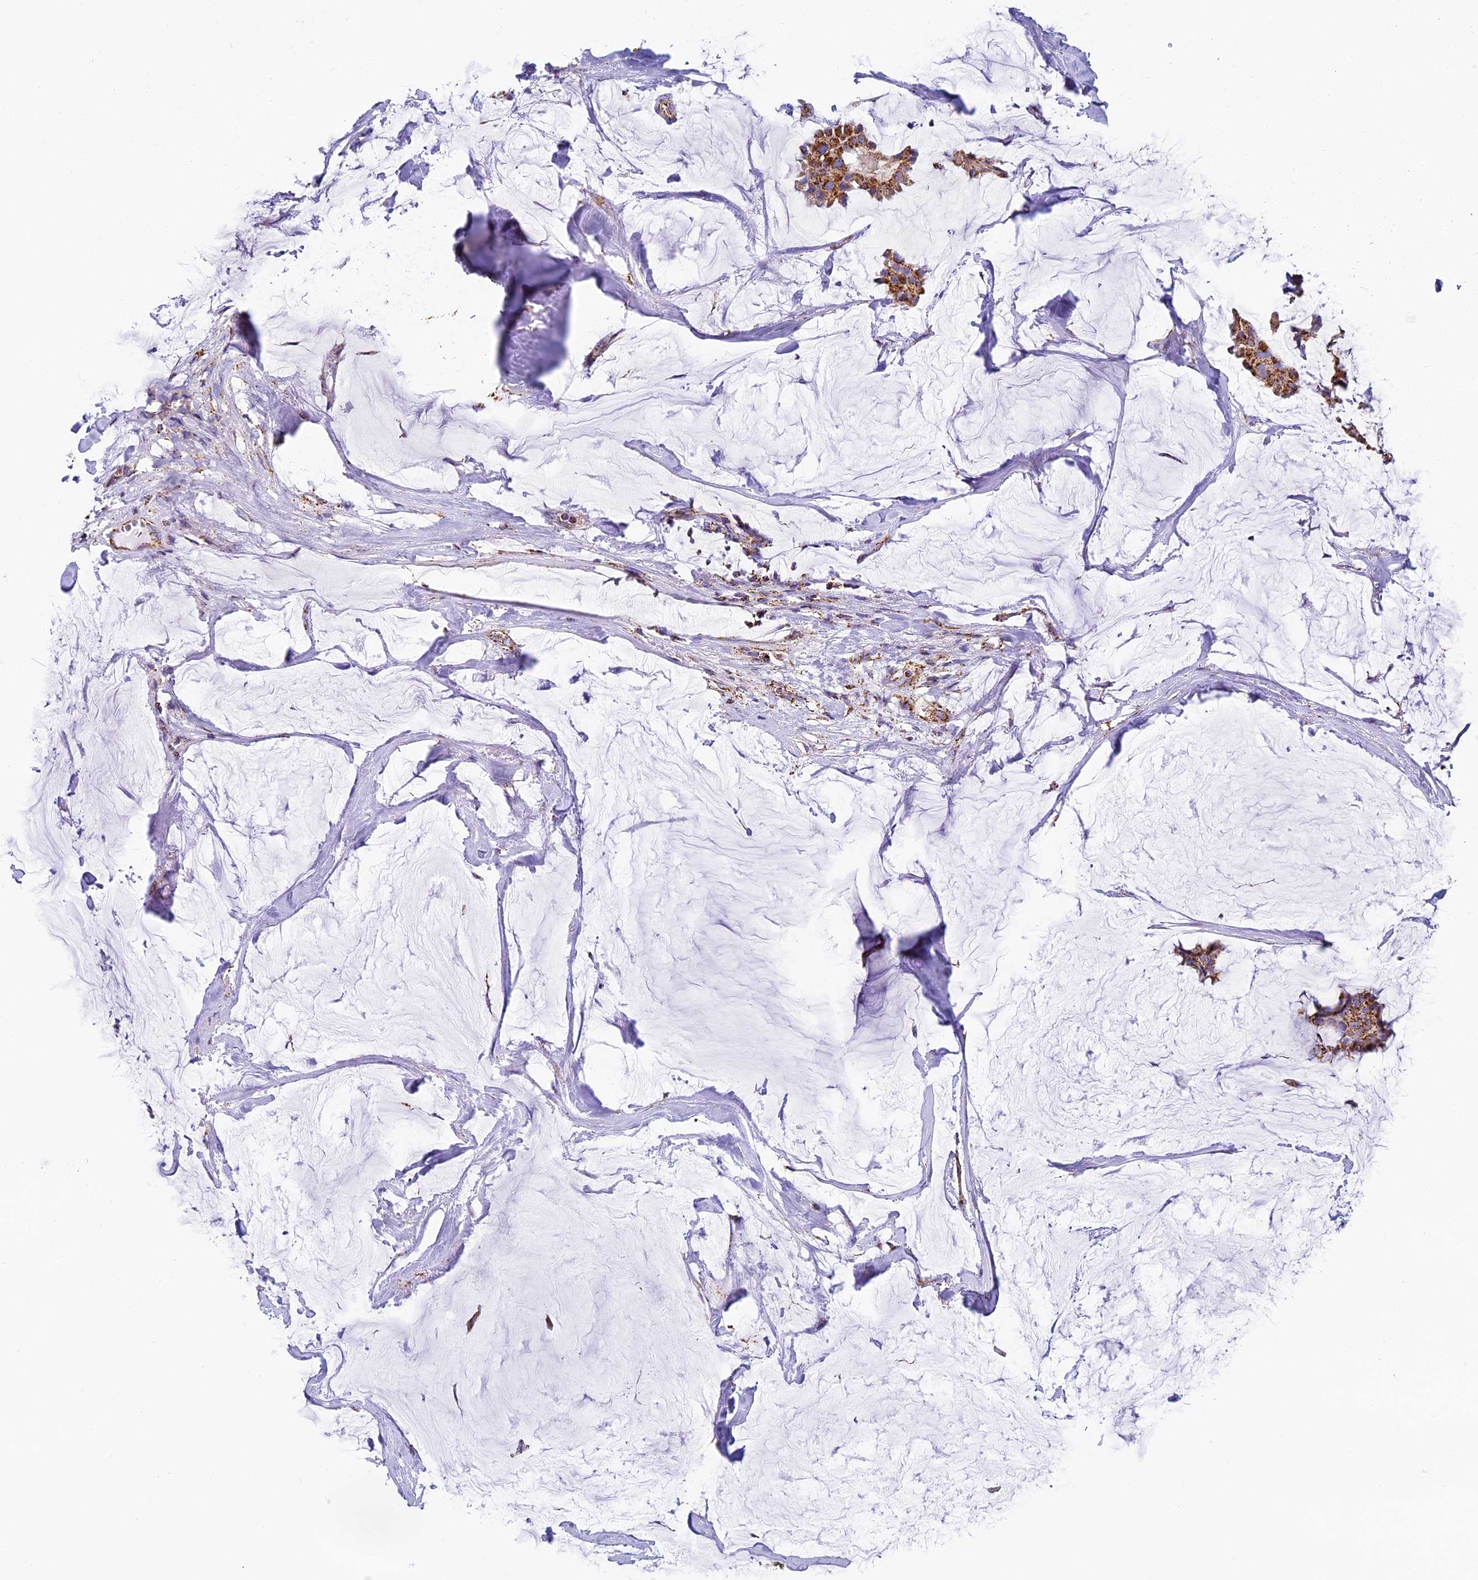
{"staining": {"intensity": "moderate", "quantity": ">75%", "location": "cytoplasmic/membranous"}, "tissue": "breast cancer", "cell_type": "Tumor cells", "image_type": "cancer", "snomed": [{"axis": "morphology", "description": "Duct carcinoma"}, {"axis": "topography", "description": "Breast"}], "caption": "Immunohistochemistry (IHC) (DAB (3,3'-diaminobenzidine)) staining of human intraductal carcinoma (breast) shows moderate cytoplasmic/membranous protein expression in about >75% of tumor cells.", "gene": "STK17A", "patient": {"sex": "female", "age": 93}}